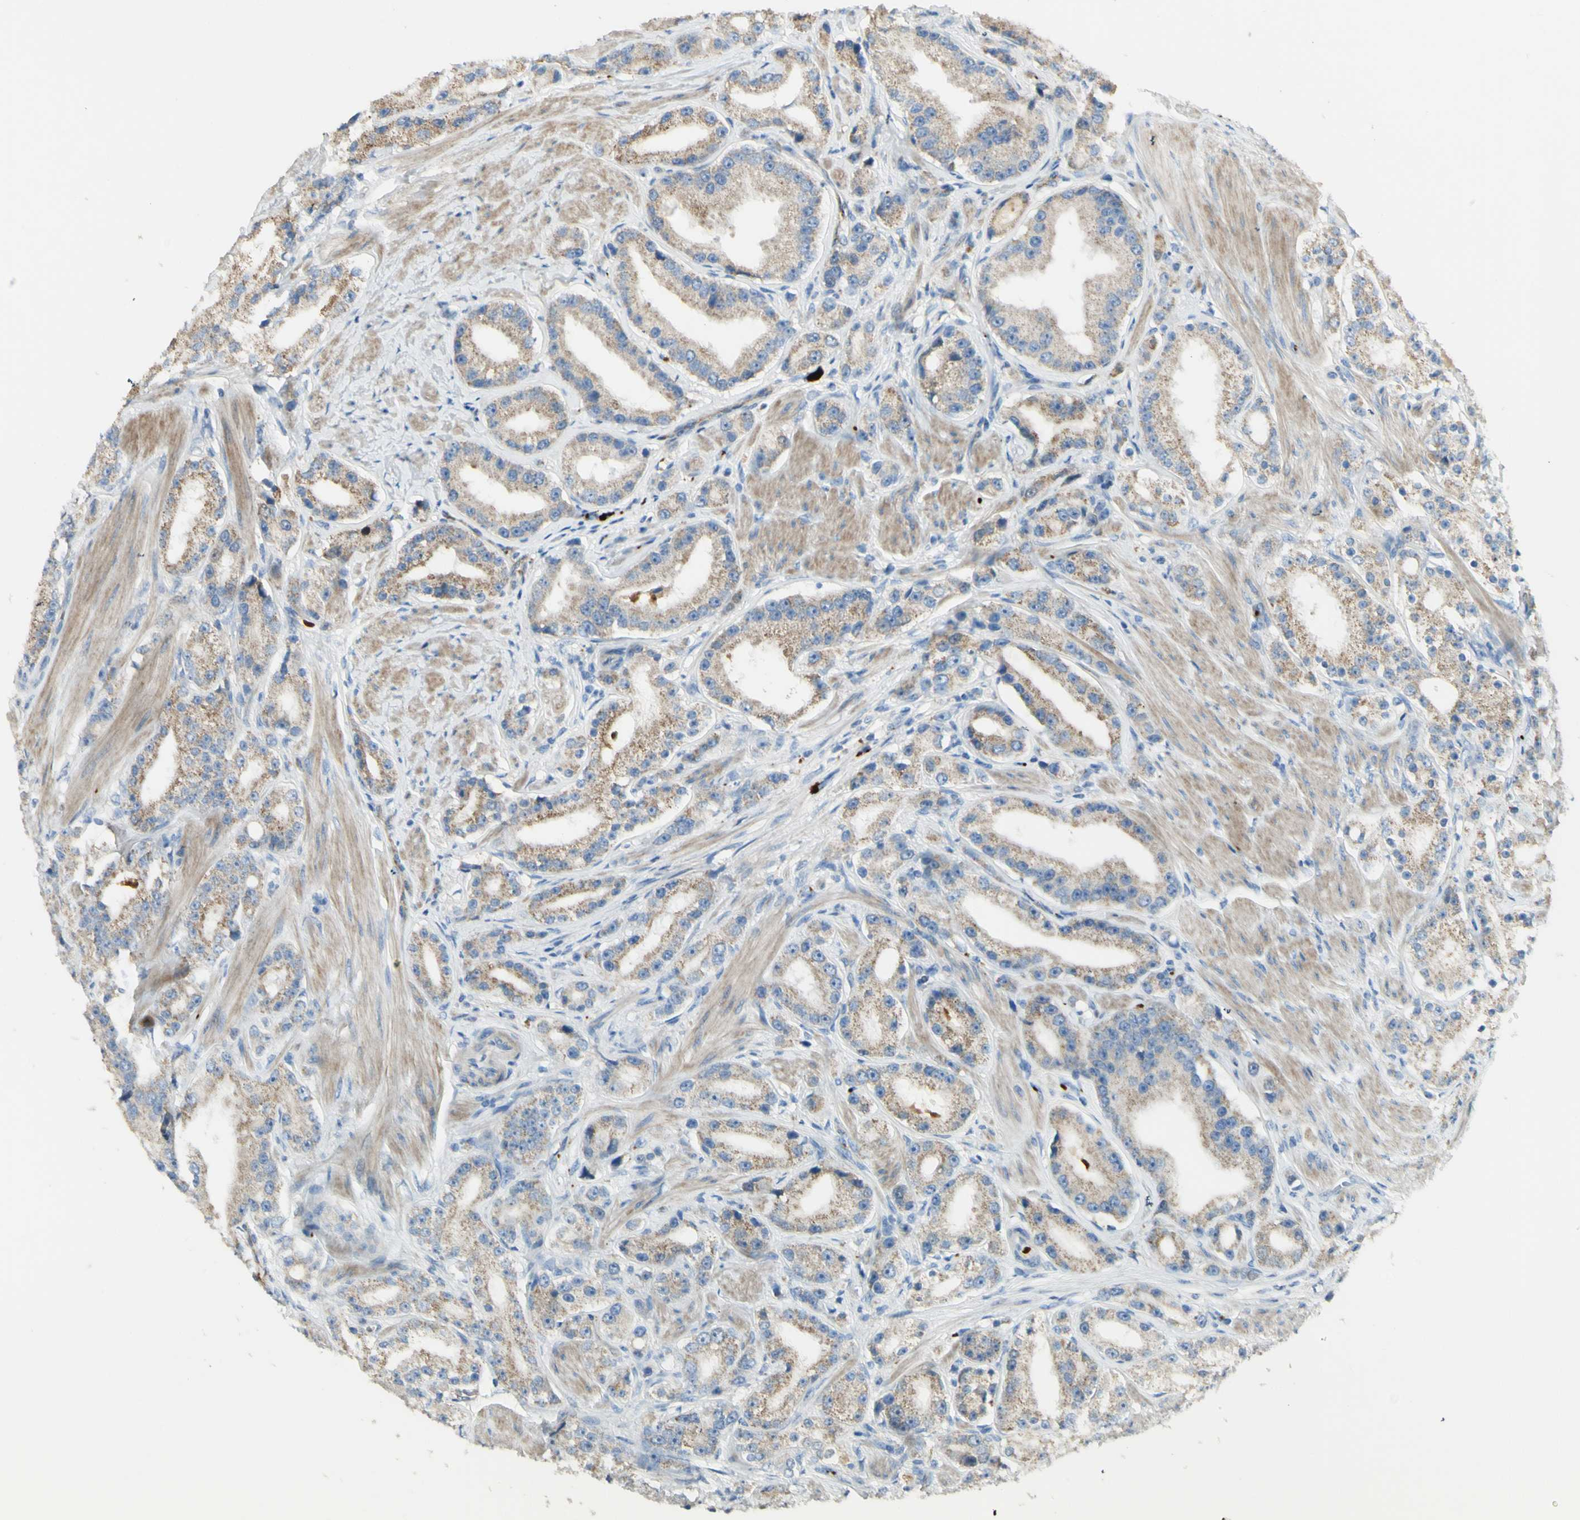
{"staining": {"intensity": "weak", "quantity": ">75%", "location": "cytoplasmic/membranous"}, "tissue": "prostate cancer", "cell_type": "Tumor cells", "image_type": "cancer", "snomed": [{"axis": "morphology", "description": "Adenocarcinoma, Low grade"}, {"axis": "topography", "description": "Prostate"}], "caption": "Prostate cancer stained for a protein reveals weak cytoplasmic/membranous positivity in tumor cells.", "gene": "GAN", "patient": {"sex": "male", "age": 63}}